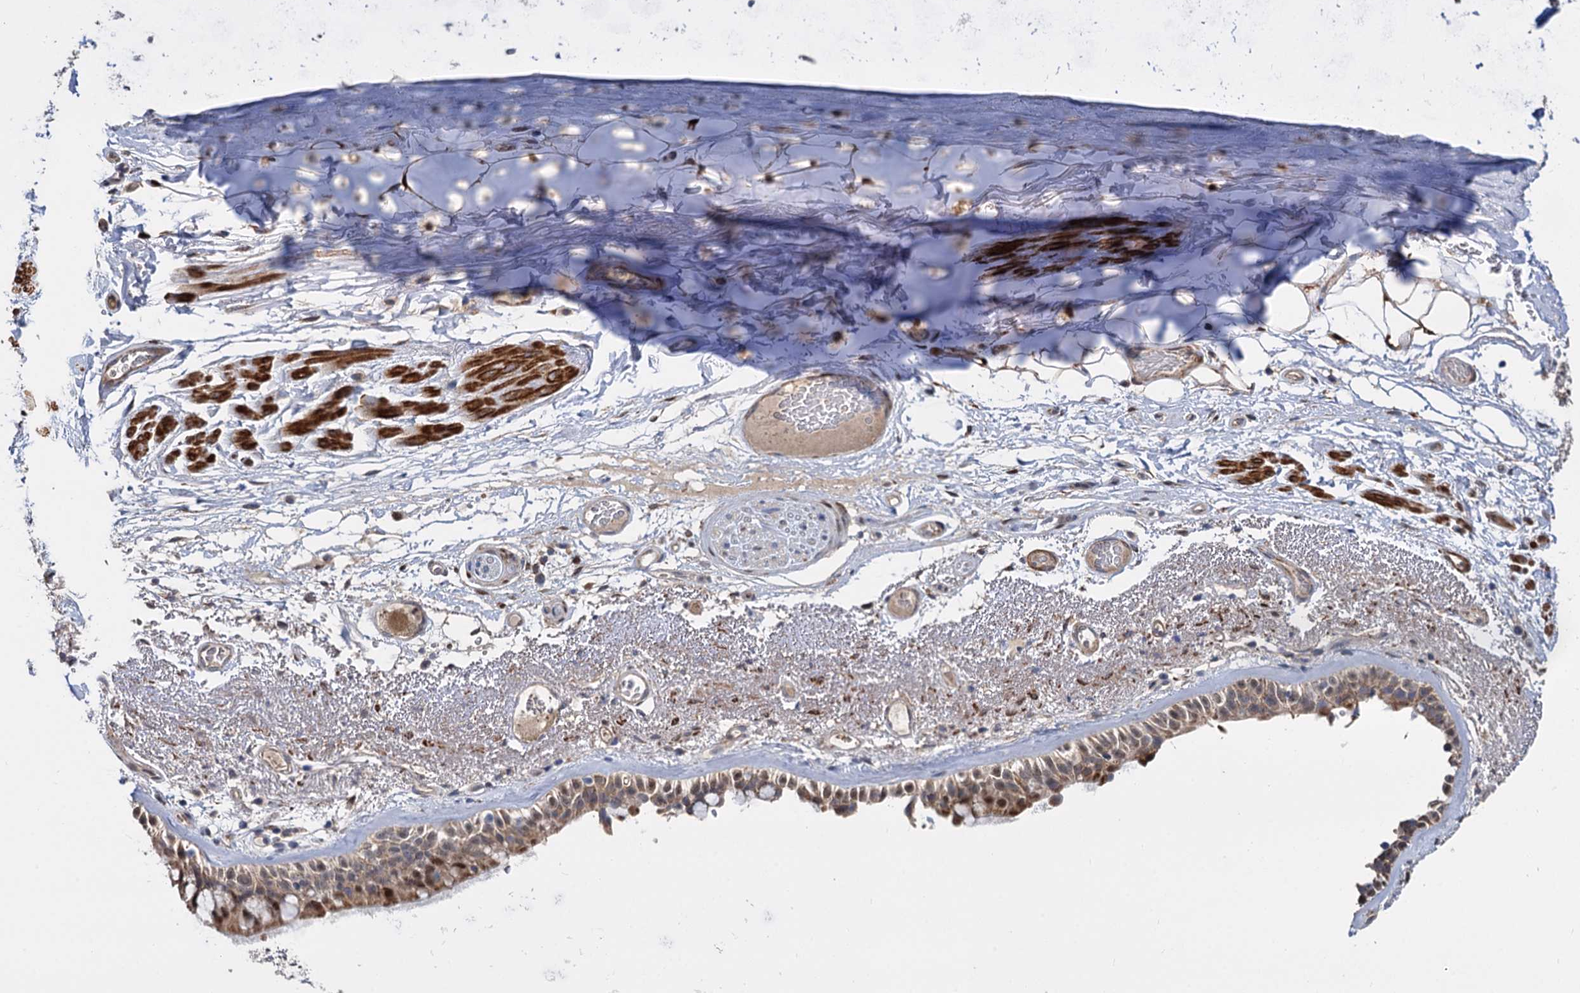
{"staining": {"intensity": "weak", "quantity": "25%-75%", "location": "cytoplasmic/membranous"}, "tissue": "bronchus", "cell_type": "Respiratory epithelial cells", "image_type": "normal", "snomed": [{"axis": "morphology", "description": "Normal tissue, NOS"}, {"axis": "morphology", "description": "Squamous cell carcinoma, NOS"}, {"axis": "topography", "description": "Lymph node"}, {"axis": "topography", "description": "Bronchus"}, {"axis": "topography", "description": "Lung"}], "caption": "The immunohistochemical stain shows weak cytoplasmic/membranous staining in respiratory epithelial cells of benign bronchus. The staining was performed using DAB (3,3'-diaminobenzidine), with brown indicating positive protein expression. Nuclei are stained blue with hematoxylin.", "gene": "ALKBH7", "patient": {"sex": "male", "age": 66}}